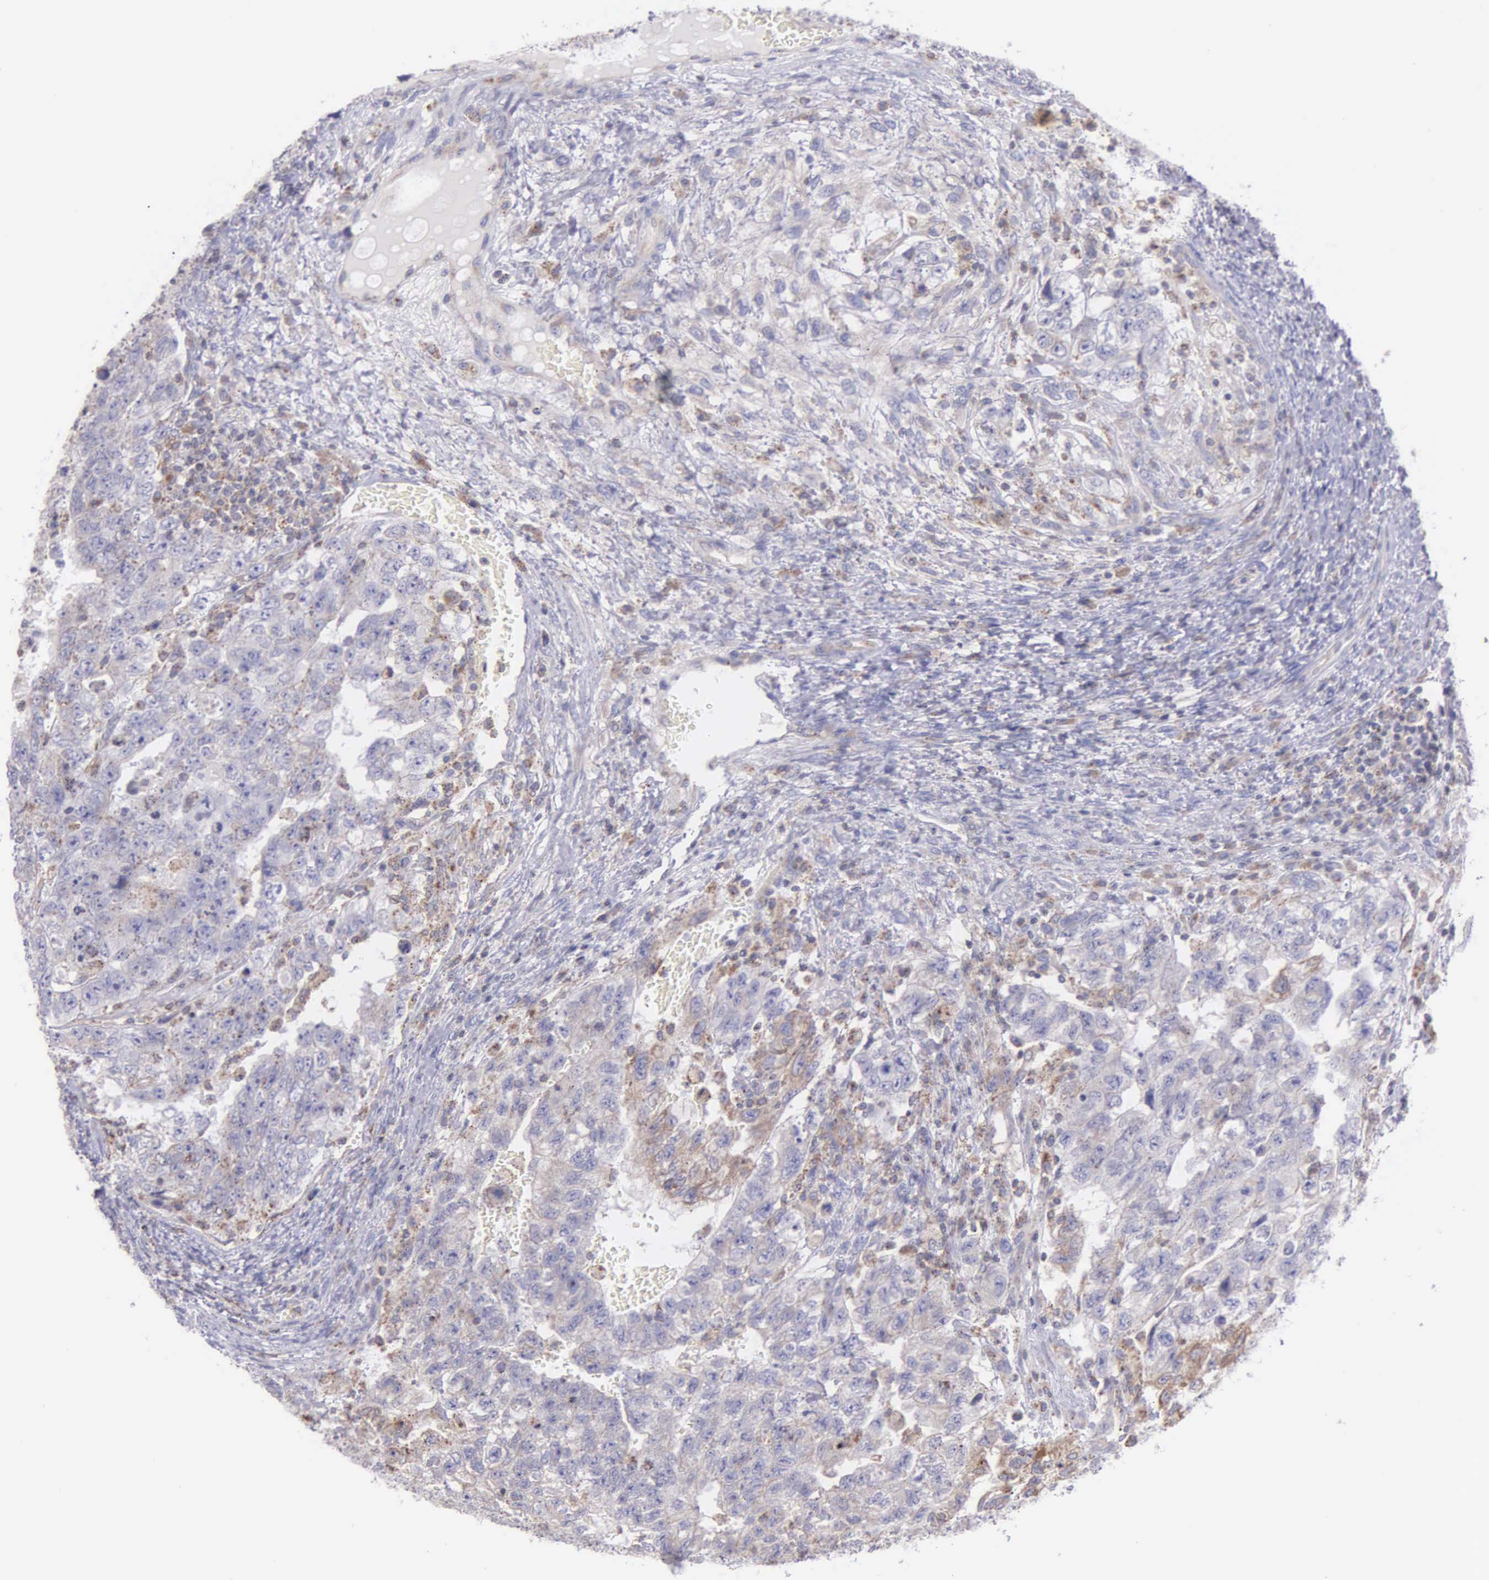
{"staining": {"intensity": "weak", "quantity": "25%-75%", "location": "cytoplasmic/membranous"}, "tissue": "testis cancer", "cell_type": "Tumor cells", "image_type": "cancer", "snomed": [{"axis": "morphology", "description": "Carcinoma, Embryonal, NOS"}, {"axis": "topography", "description": "Testis"}], "caption": "High-magnification brightfield microscopy of embryonal carcinoma (testis) stained with DAB (brown) and counterstained with hematoxylin (blue). tumor cells exhibit weak cytoplasmic/membranous staining is appreciated in approximately25%-75% of cells.", "gene": "MIA2", "patient": {"sex": "male", "age": 36}}